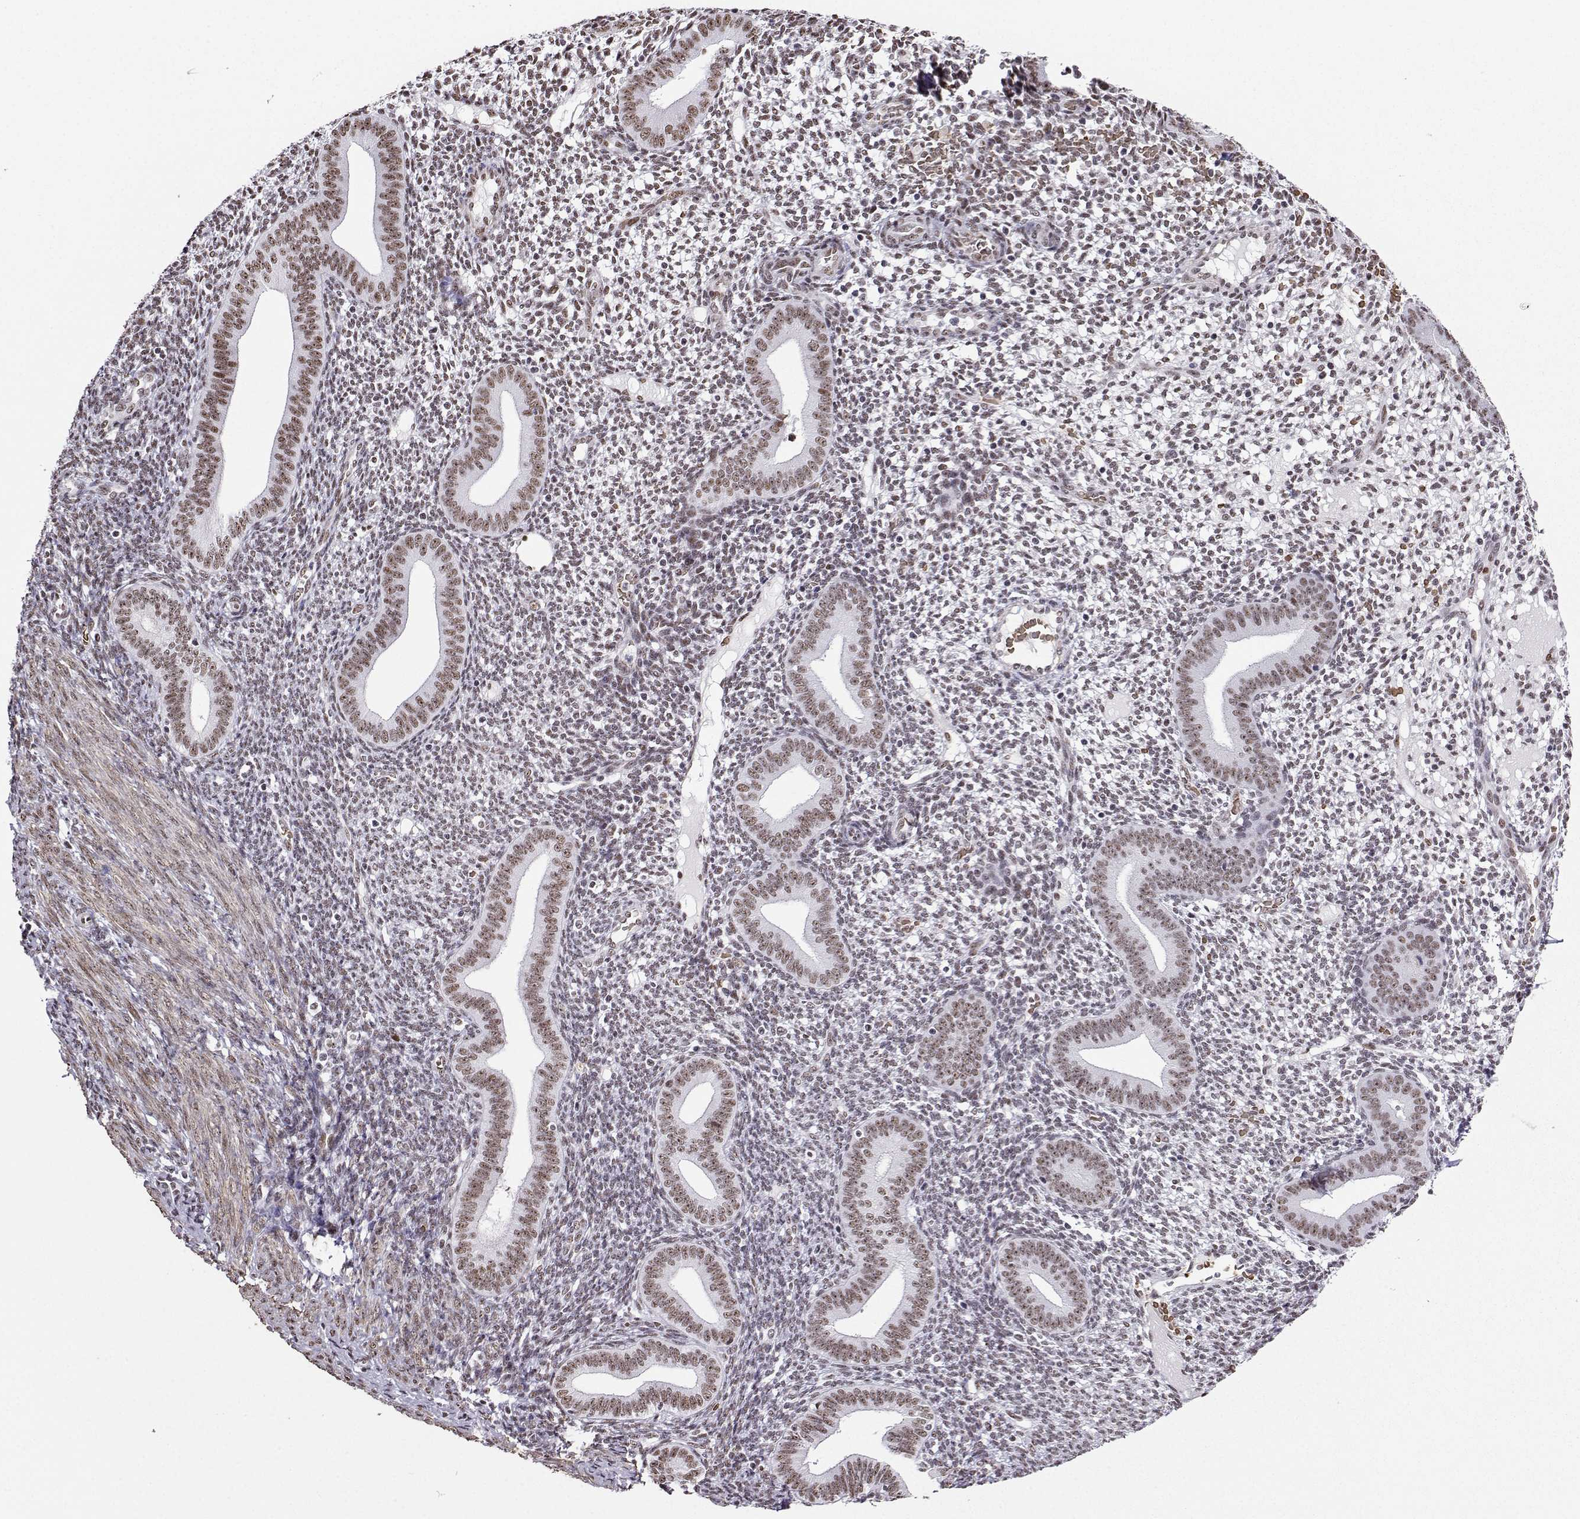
{"staining": {"intensity": "weak", "quantity": ">75%", "location": "nuclear"}, "tissue": "endometrium", "cell_type": "Cells in endometrial stroma", "image_type": "normal", "snomed": [{"axis": "morphology", "description": "Normal tissue, NOS"}, {"axis": "topography", "description": "Endometrium"}], "caption": "Protein analysis of normal endometrium reveals weak nuclear expression in approximately >75% of cells in endometrial stroma. (brown staining indicates protein expression, while blue staining denotes nuclei).", "gene": "CCNK", "patient": {"sex": "female", "age": 40}}